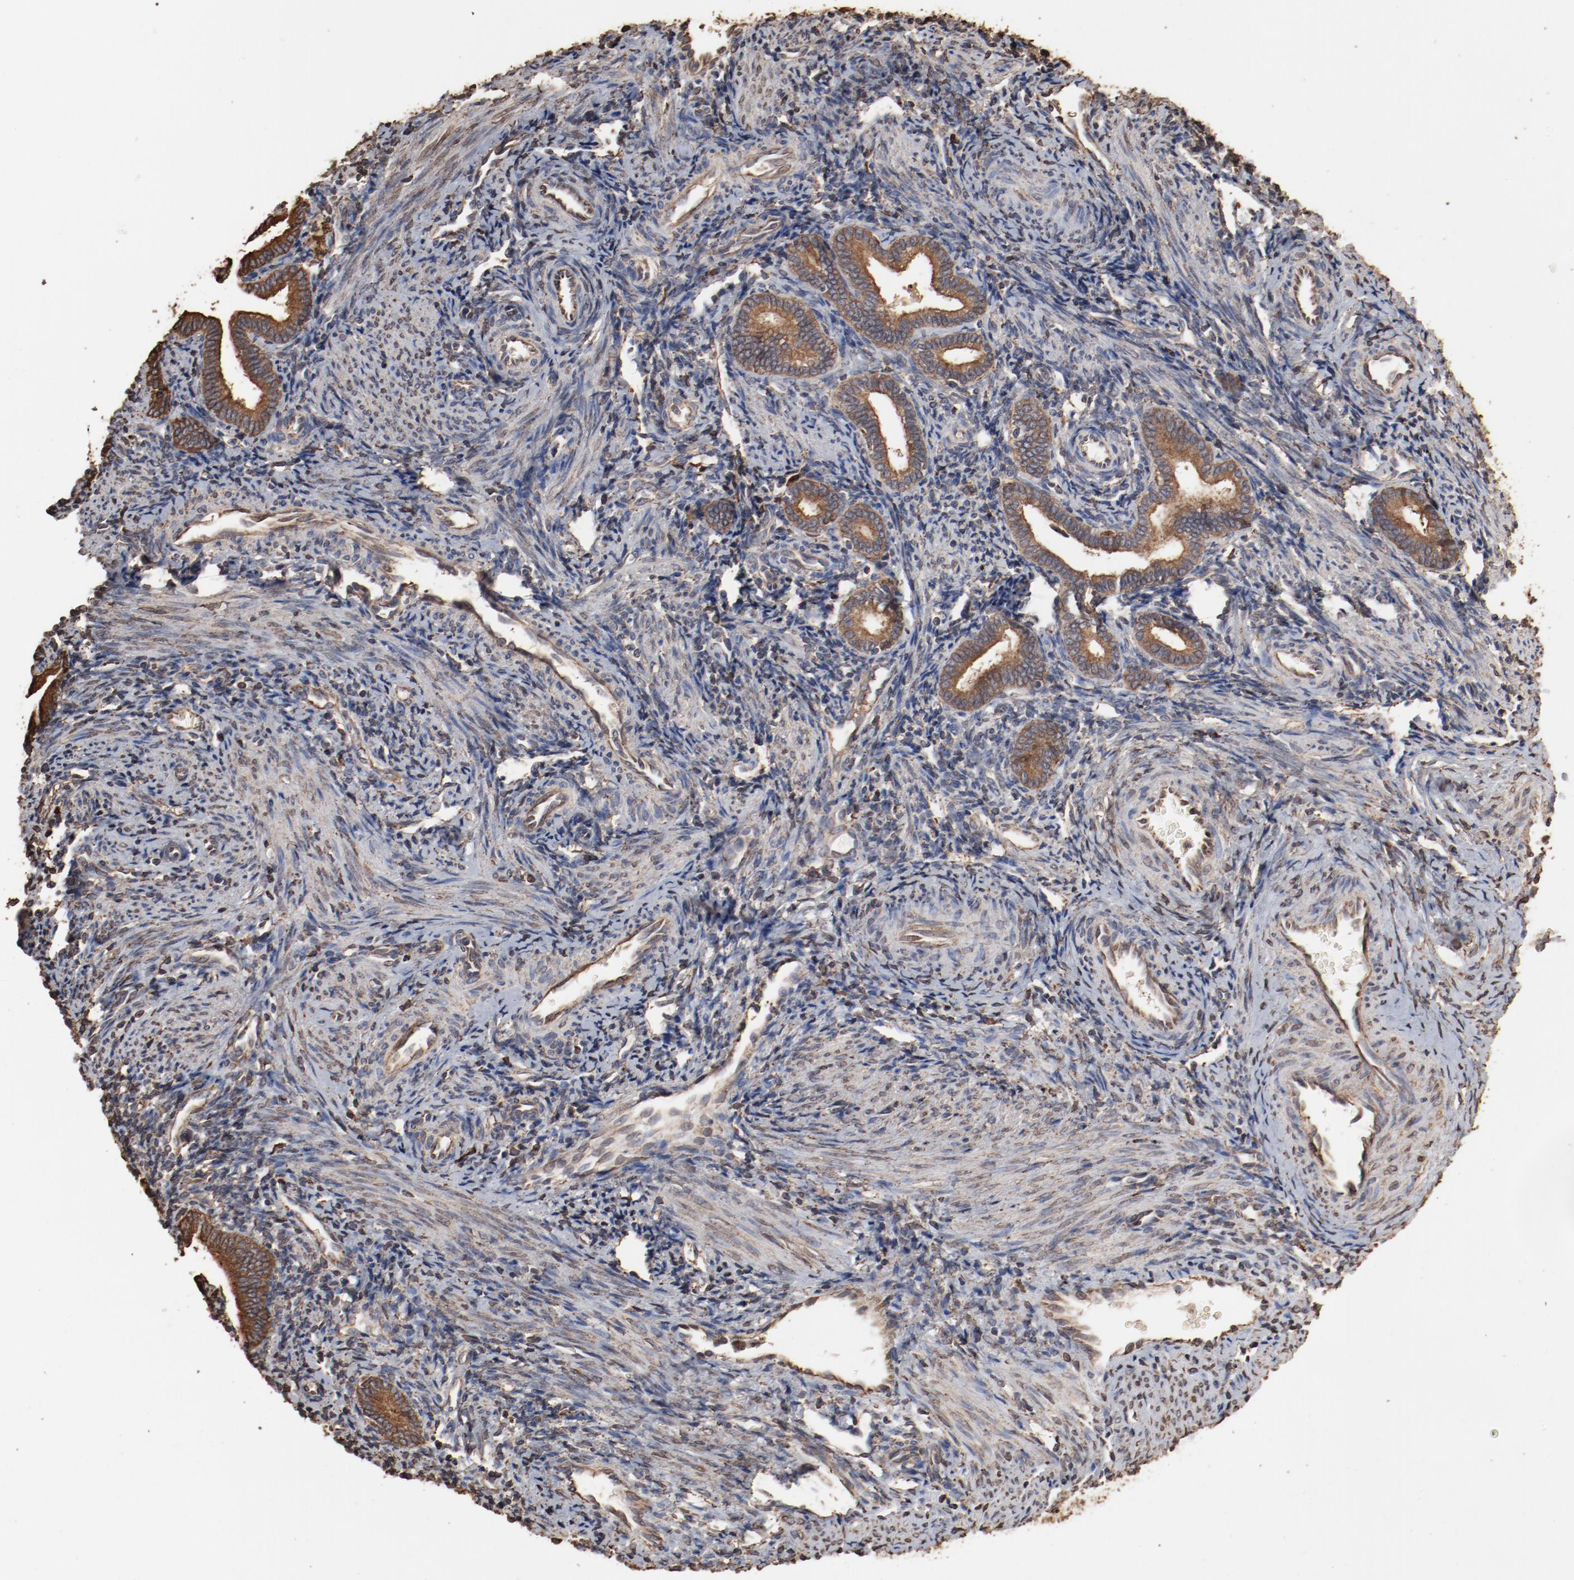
{"staining": {"intensity": "moderate", "quantity": "<25%", "location": "cytoplasmic/membranous"}, "tissue": "endometrium", "cell_type": "Cells in endometrial stroma", "image_type": "normal", "snomed": [{"axis": "morphology", "description": "Normal tissue, NOS"}, {"axis": "topography", "description": "Uterus"}, {"axis": "topography", "description": "Endometrium"}], "caption": "About <25% of cells in endometrial stroma in benign endometrium show moderate cytoplasmic/membranous protein expression as visualized by brown immunohistochemical staining.", "gene": "PDIA3", "patient": {"sex": "female", "age": 33}}